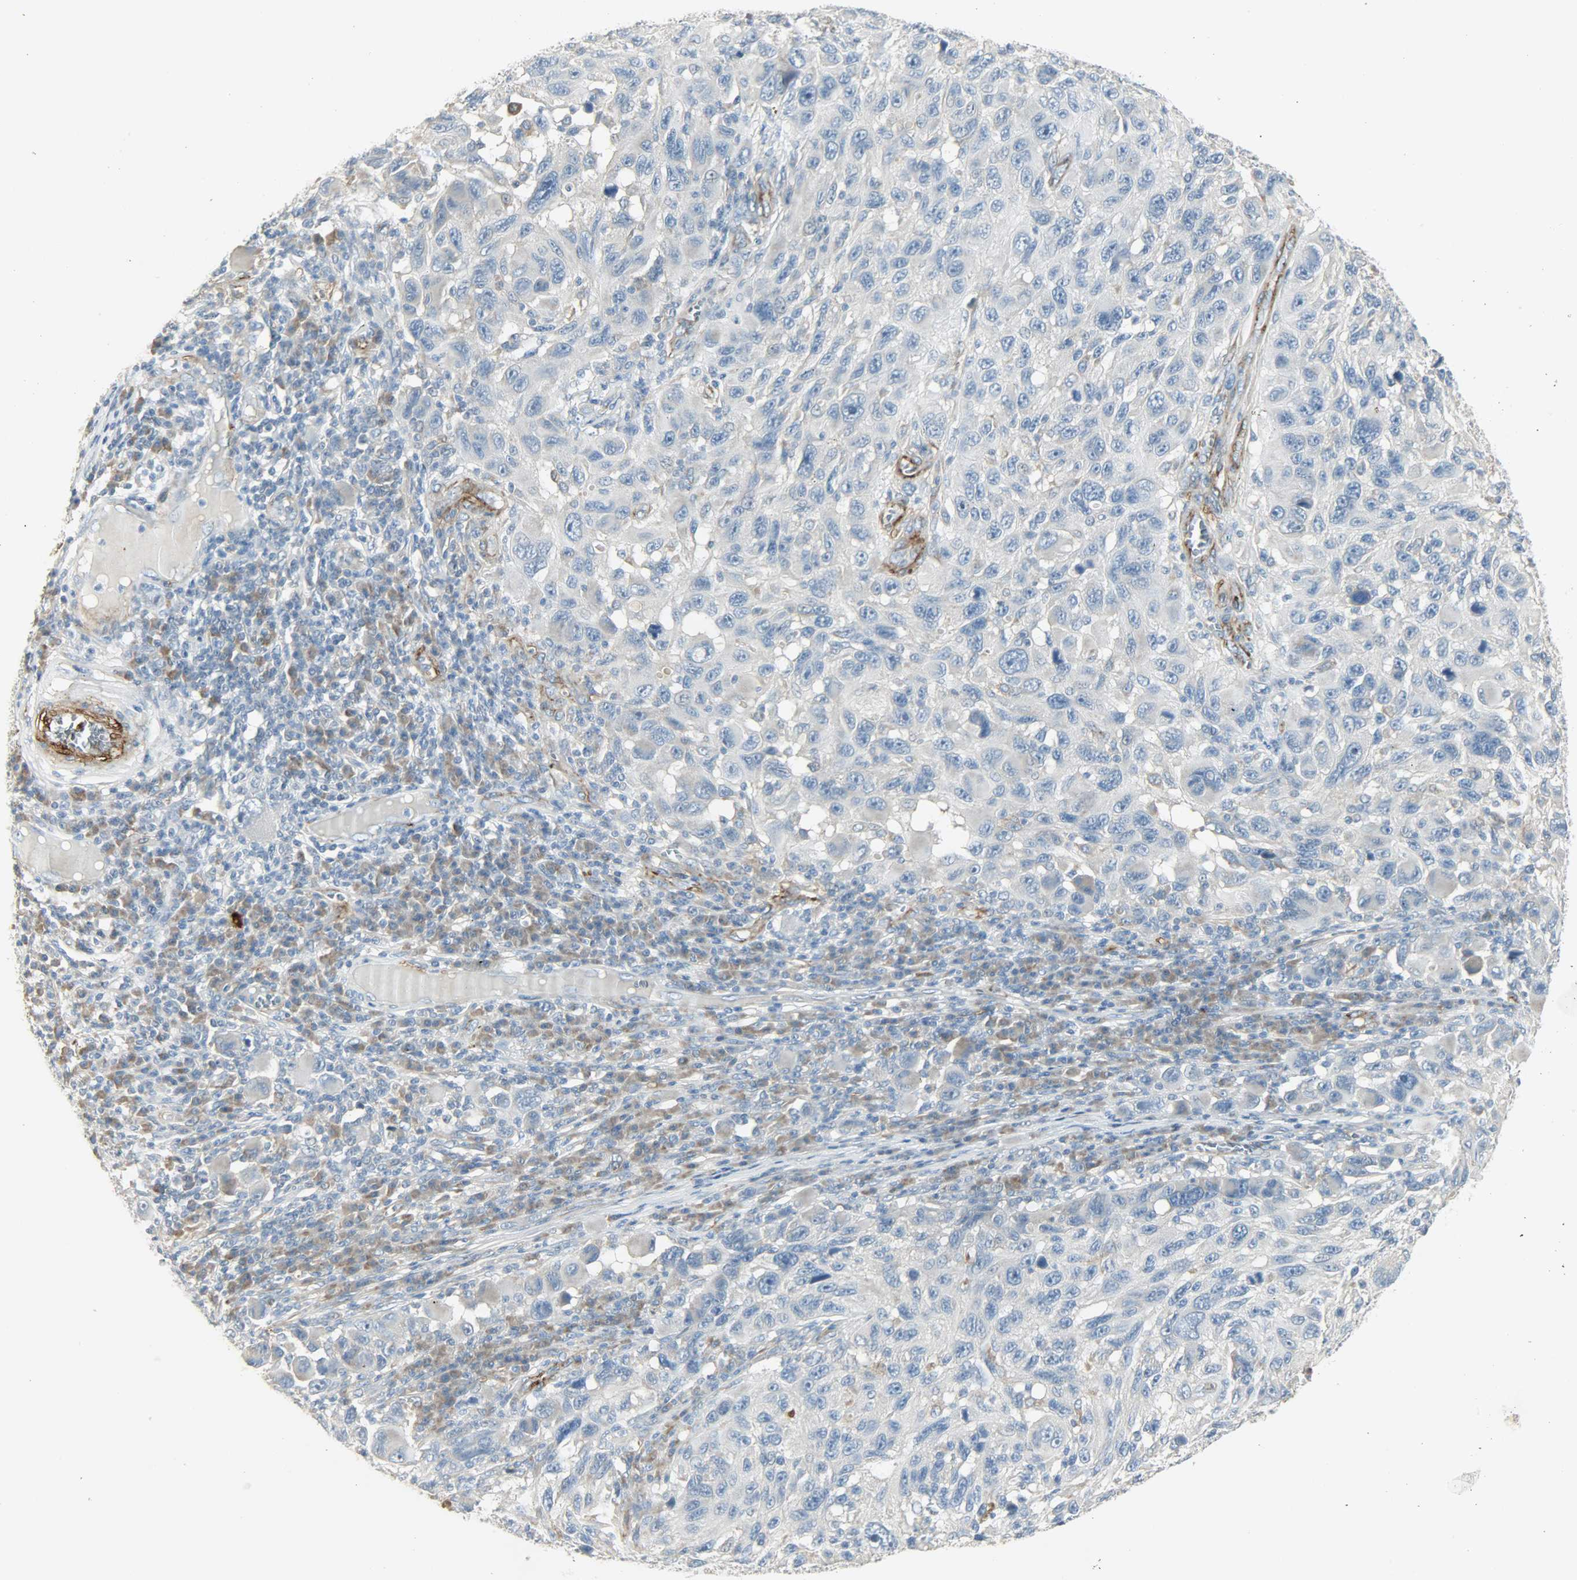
{"staining": {"intensity": "negative", "quantity": "none", "location": "none"}, "tissue": "melanoma", "cell_type": "Tumor cells", "image_type": "cancer", "snomed": [{"axis": "morphology", "description": "Malignant melanoma, NOS"}, {"axis": "topography", "description": "Skin"}], "caption": "High power microscopy image of an IHC image of melanoma, revealing no significant expression in tumor cells.", "gene": "ENPEP", "patient": {"sex": "male", "age": 53}}